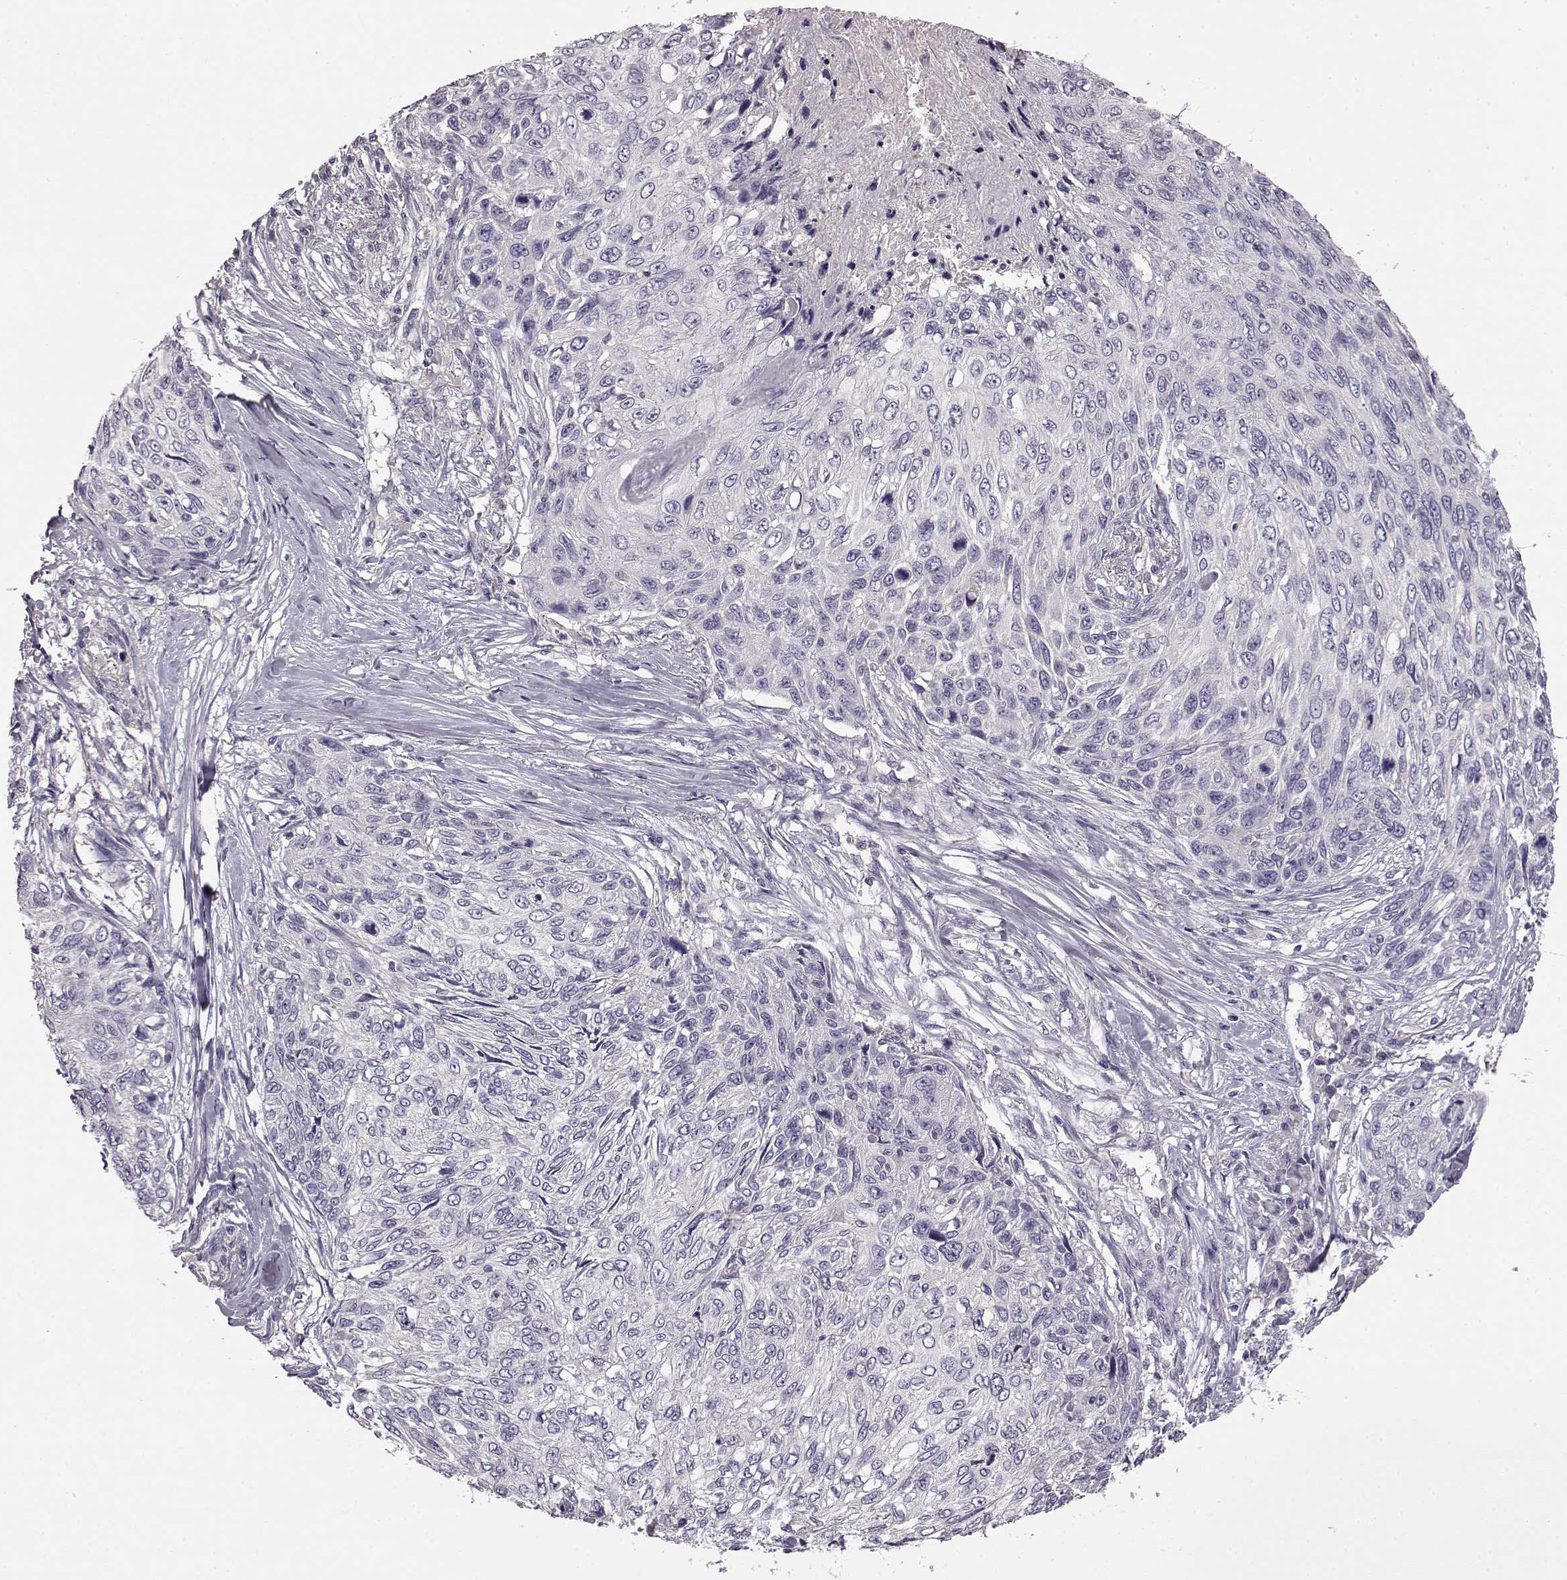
{"staining": {"intensity": "negative", "quantity": "none", "location": "none"}, "tissue": "skin cancer", "cell_type": "Tumor cells", "image_type": "cancer", "snomed": [{"axis": "morphology", "description": "Squamous cell carcinoma, NOS"}, {"axis": "topography", "description": "Skin"}], "caption": "Protein analysis of skin cancer (squamous cell carcinoma) shows no significant staining in tumor cells.", "gene": "KRT85", "patient": {"sex": "male", "age": 92}}